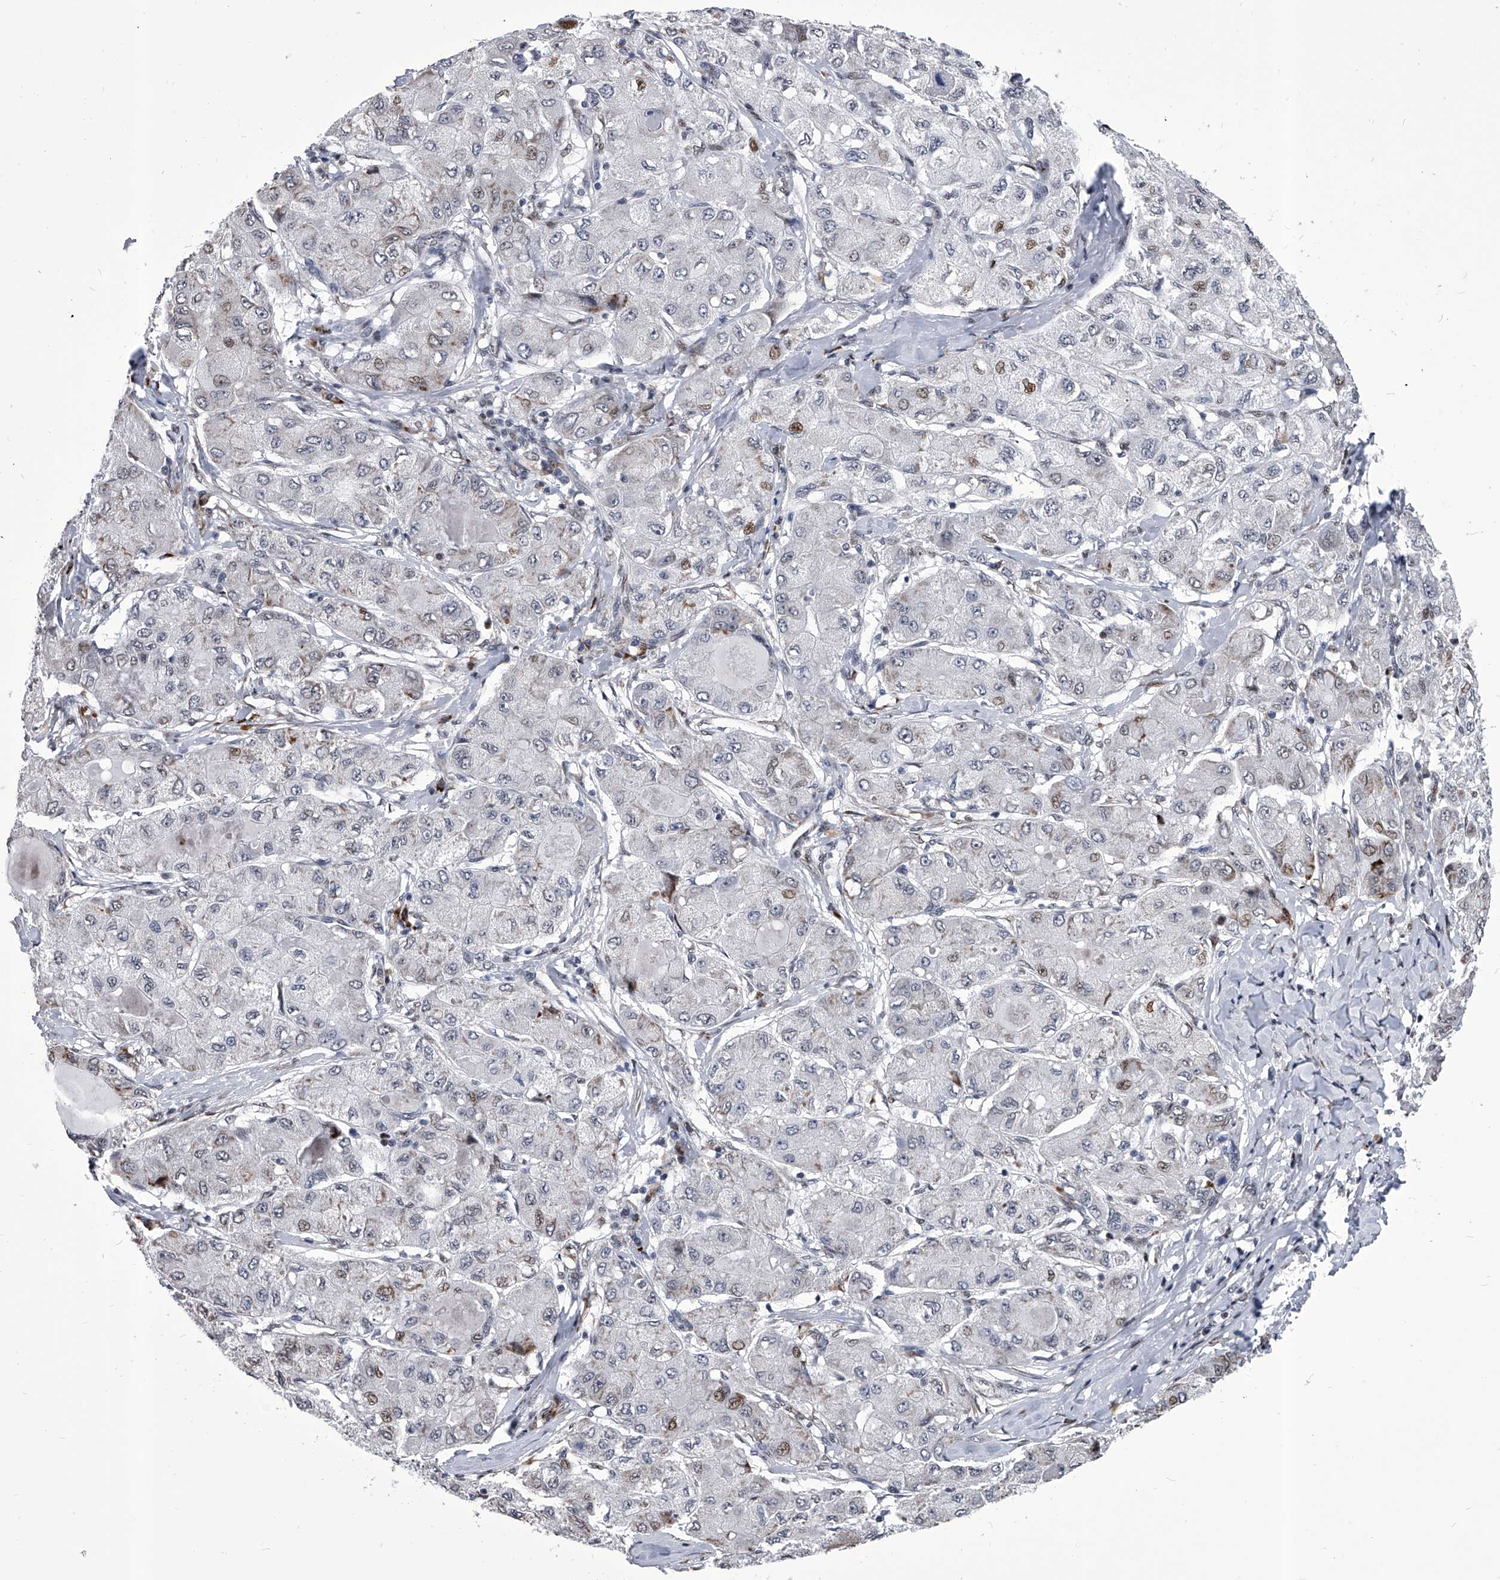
{"staining": {"intensity": "moderate", "quantity": "<25%", "location": "nuclear"}, "tissue": "liver cancer", "cell_type": "Tumor cells", "image_type": "cancer", "snomed": [{"axis": "morphology", "description": "Carcinoma, Hepatocellular, NOS"}, {"axis": "topography", "description": "Liver"}], "caption": "The image displays staining of liver cancer (hepatocellular carcinoma), revealing moderate nuclear protein positivity (brown color) within tumor cells.", "gene": "CMTR1", "patient": {"sex": "male", "age": 80}}